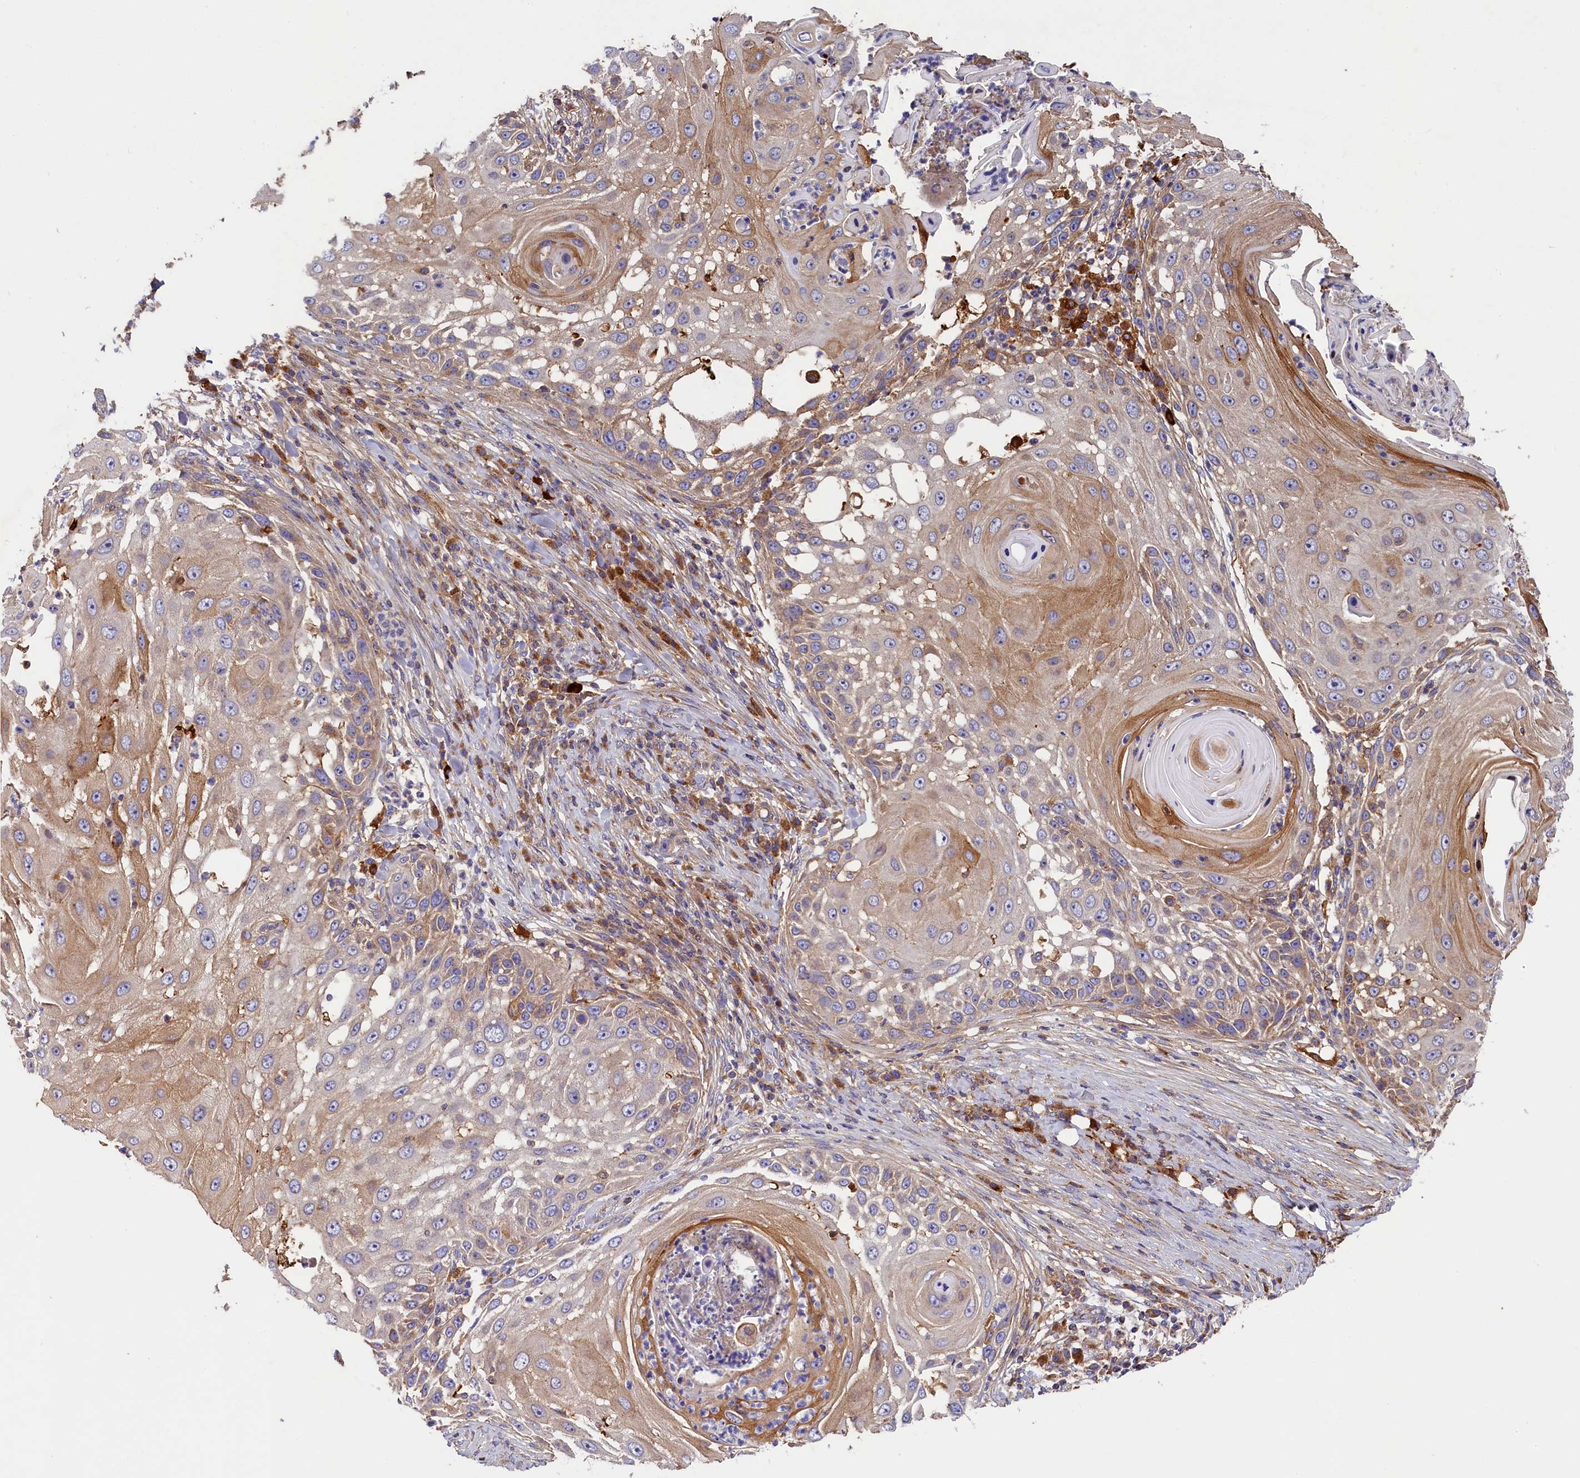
{"staining": {"intensity": "moderate", "quantity": "25%-75%", "location": "cytoplasmic/membranous"}, "tissue": "skin cancer", "cell_type": "Tumor cells", "image_type": "cancer", "snomed": [{"axis": "morphology", "description": "Squamous cell carcinoma, NOS"}, {"axis": "topography", "description": "Skin"}], "caption": "A medium amount of moderate cytoplasmic/membranous expression is present in approximately 25%-75% of tumor cells in skin cancer (squamous cell carcinoma) tissue.", "gene": "SEC31B", "patient": {"sex": "female", "age": 44}}